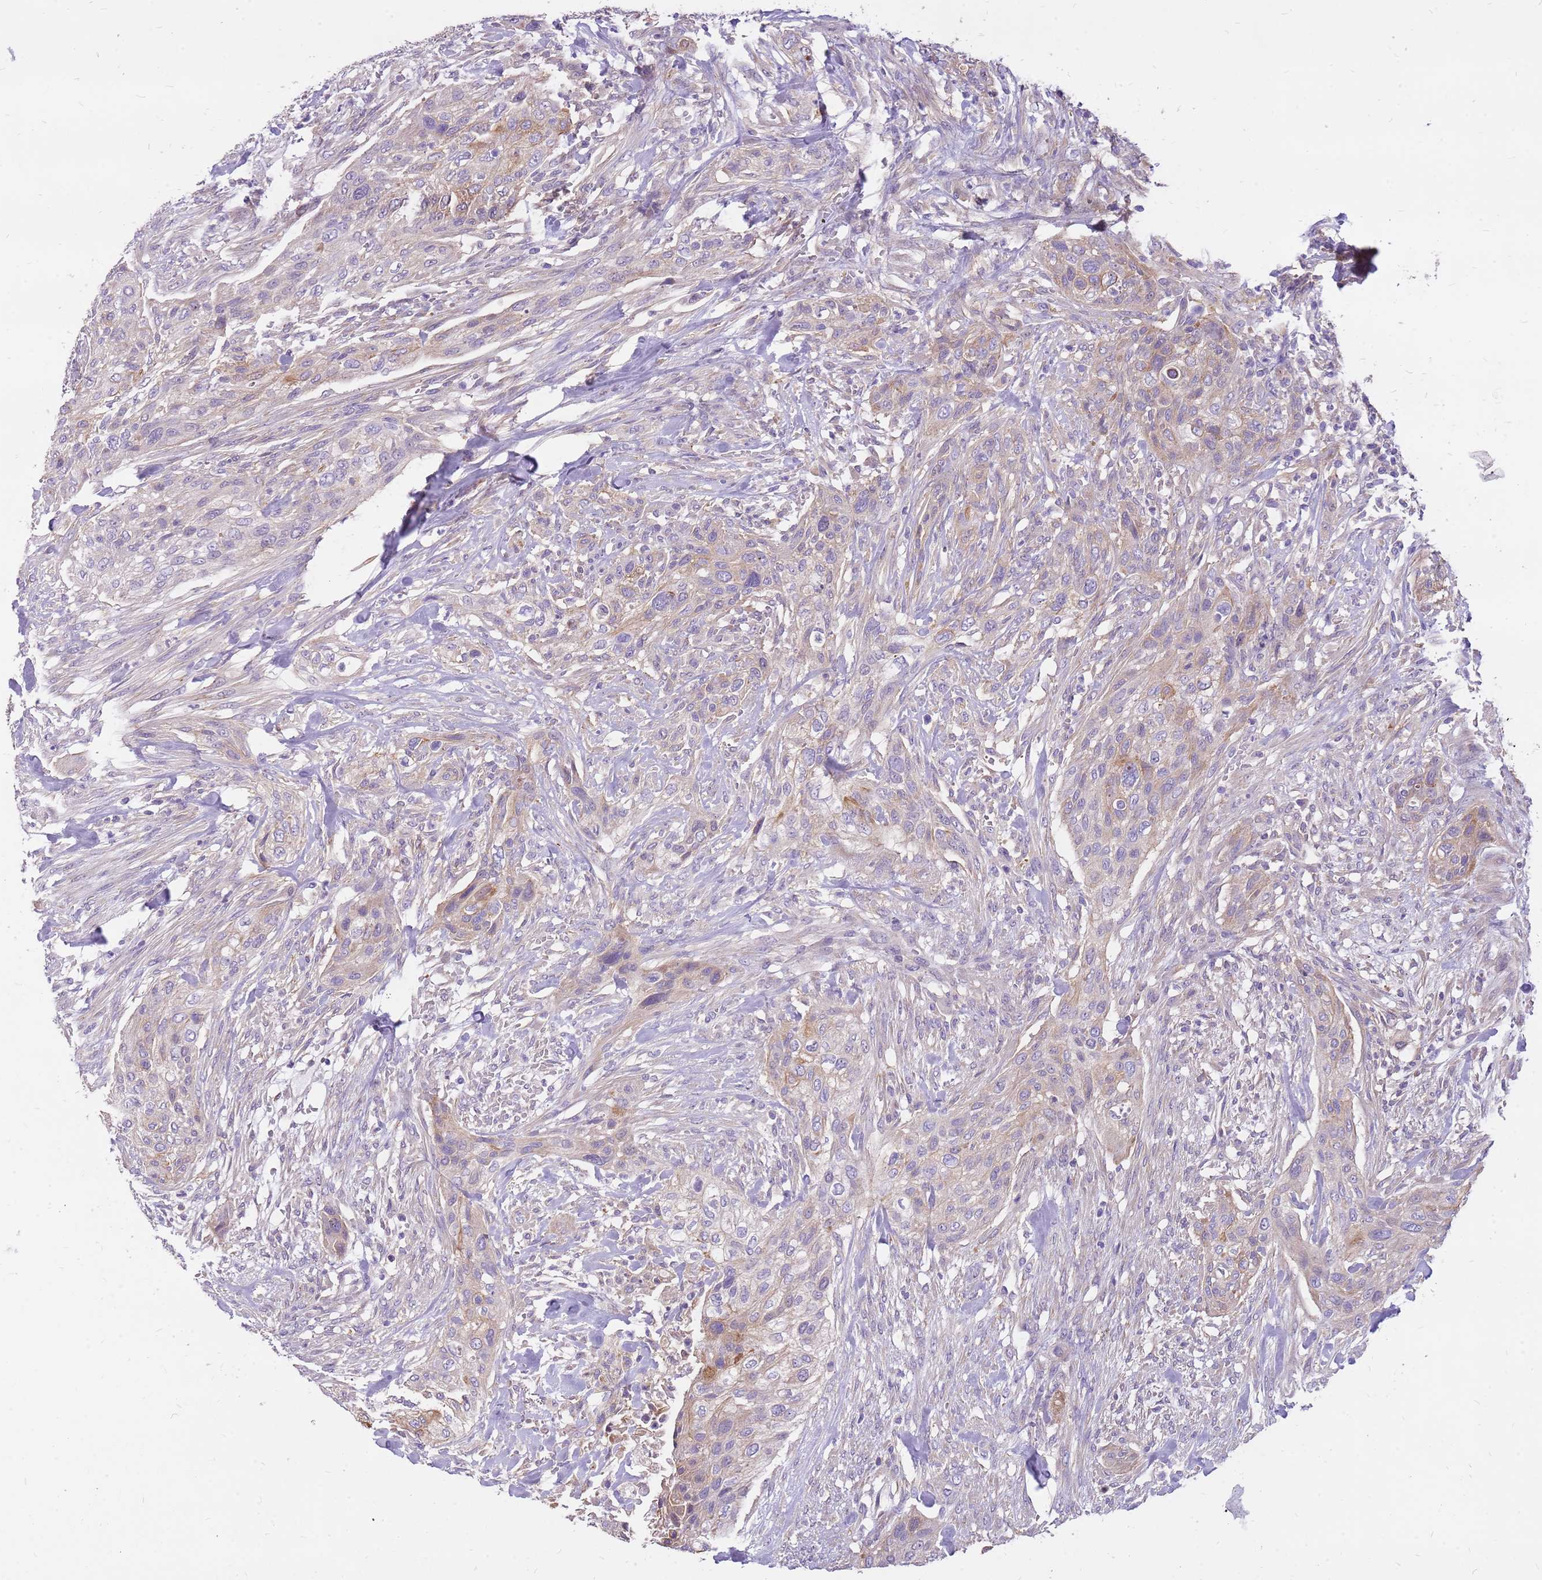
{"staining": {"intensity": "weak", "quantity": "<25%", "location": "cytoplasmic/membranous"}, "tissue": "urothelial cancer", "cell_type": "Tumor cells", "image_type": "cancer", "snomed": [{"axis": "morphology", "description": "Urothelial carcinoma, High grade"}, {"axis": "topography", "description": "Urinary bladder"}], "caption": "There is no significant expression in tumor cells of urothelial cancer. Nuclei are stained in blue.", "gene": "WASHC4", "patient": {"sex": "male", "age": 35}}